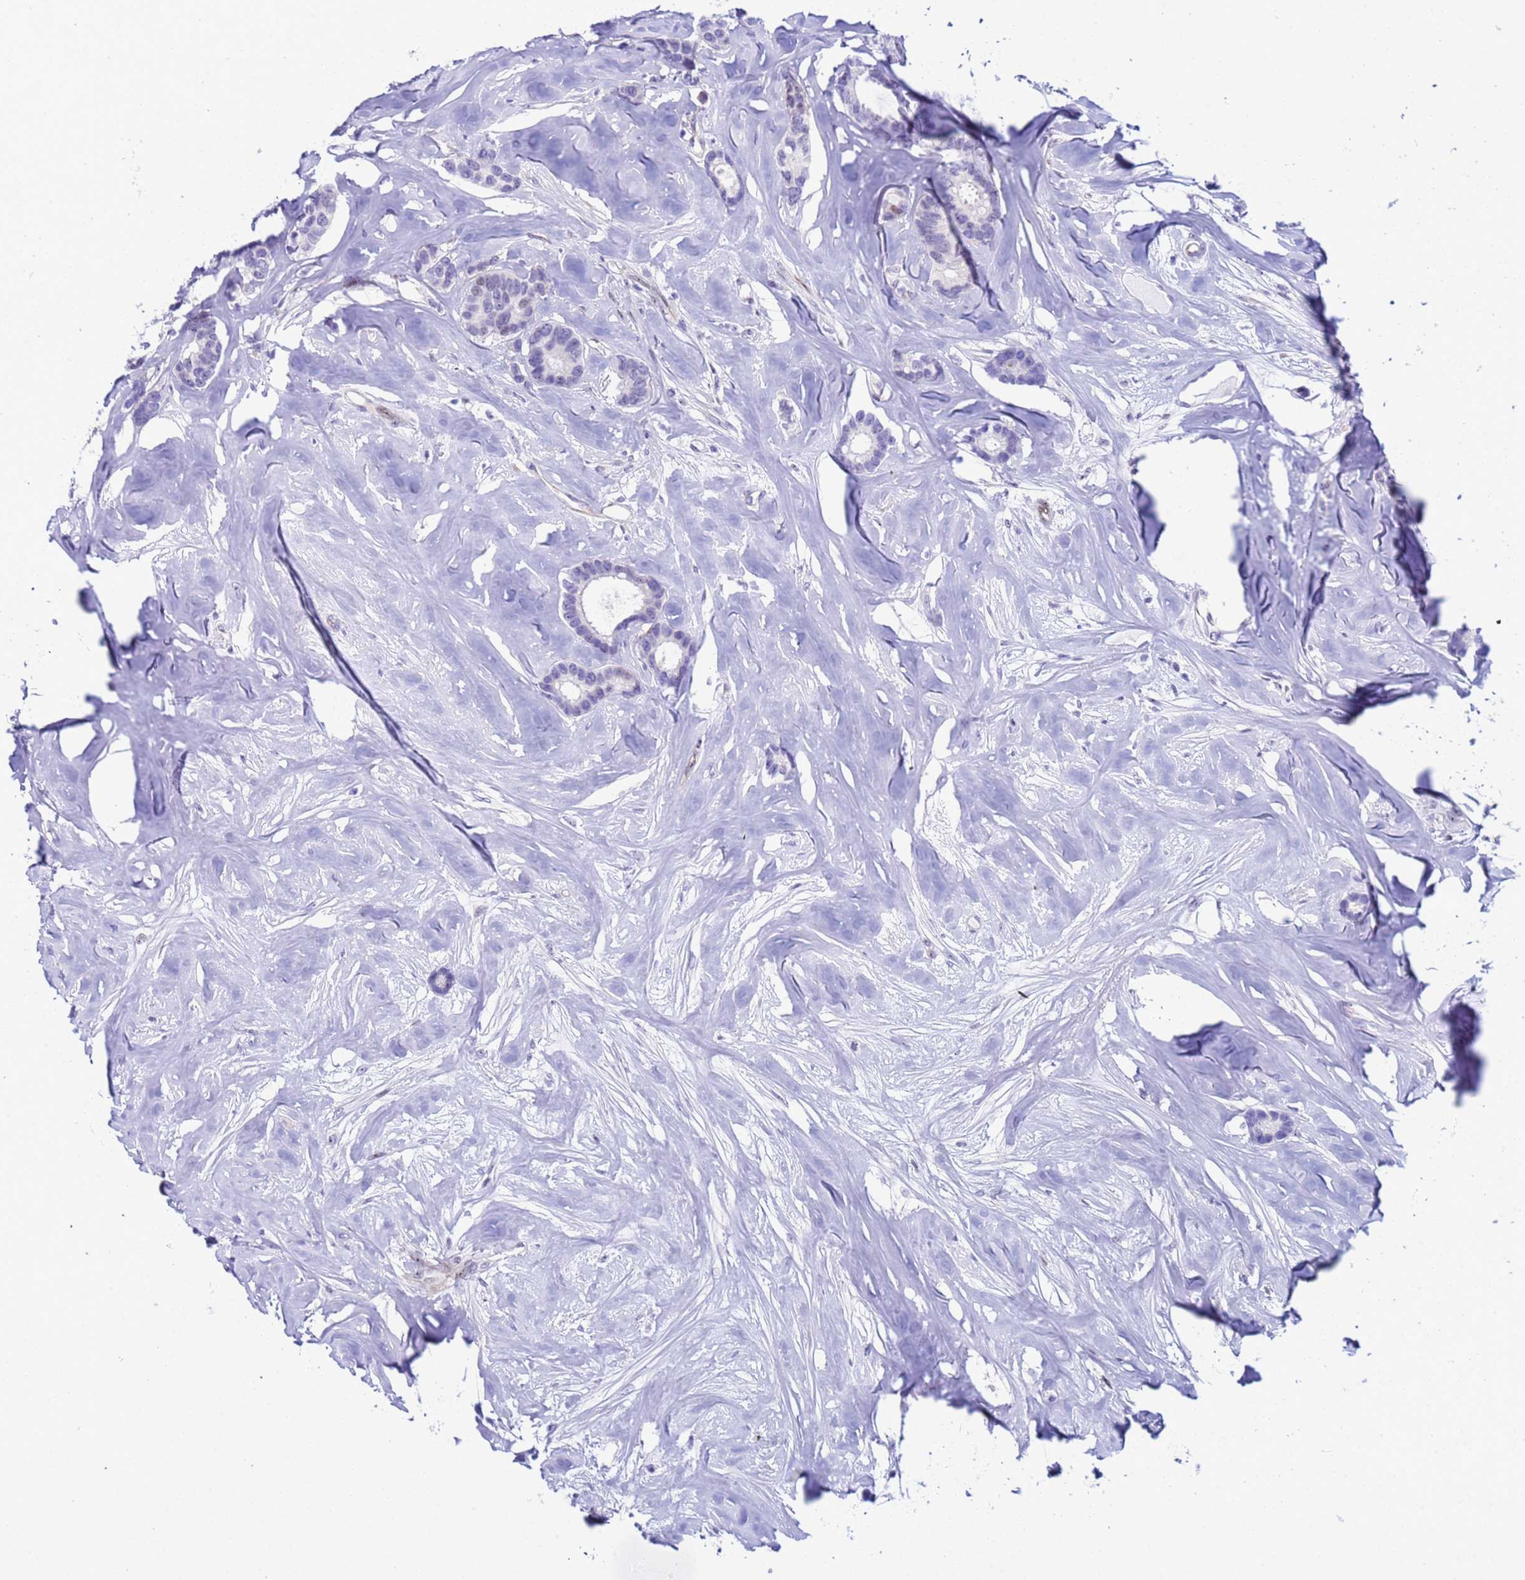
{"staining": {"intensity": "negative", "quantity": "none", "location": "none"}, "tissue": "breast cancer", "cell_type": "Tumor cells", "image_type": "cancer", "snomed": [{"axis": "morphology", "description": "Duct carcinoma"}, {"axis": "topography", "description": "Breast"}], "caption": "The immunohistochemistry (IHC) image has no significant positivity in tumor cells of breast intraductal carcinoma tissue.", "gene": "POP5", "patient": {"sex": "female", "age": 87}}